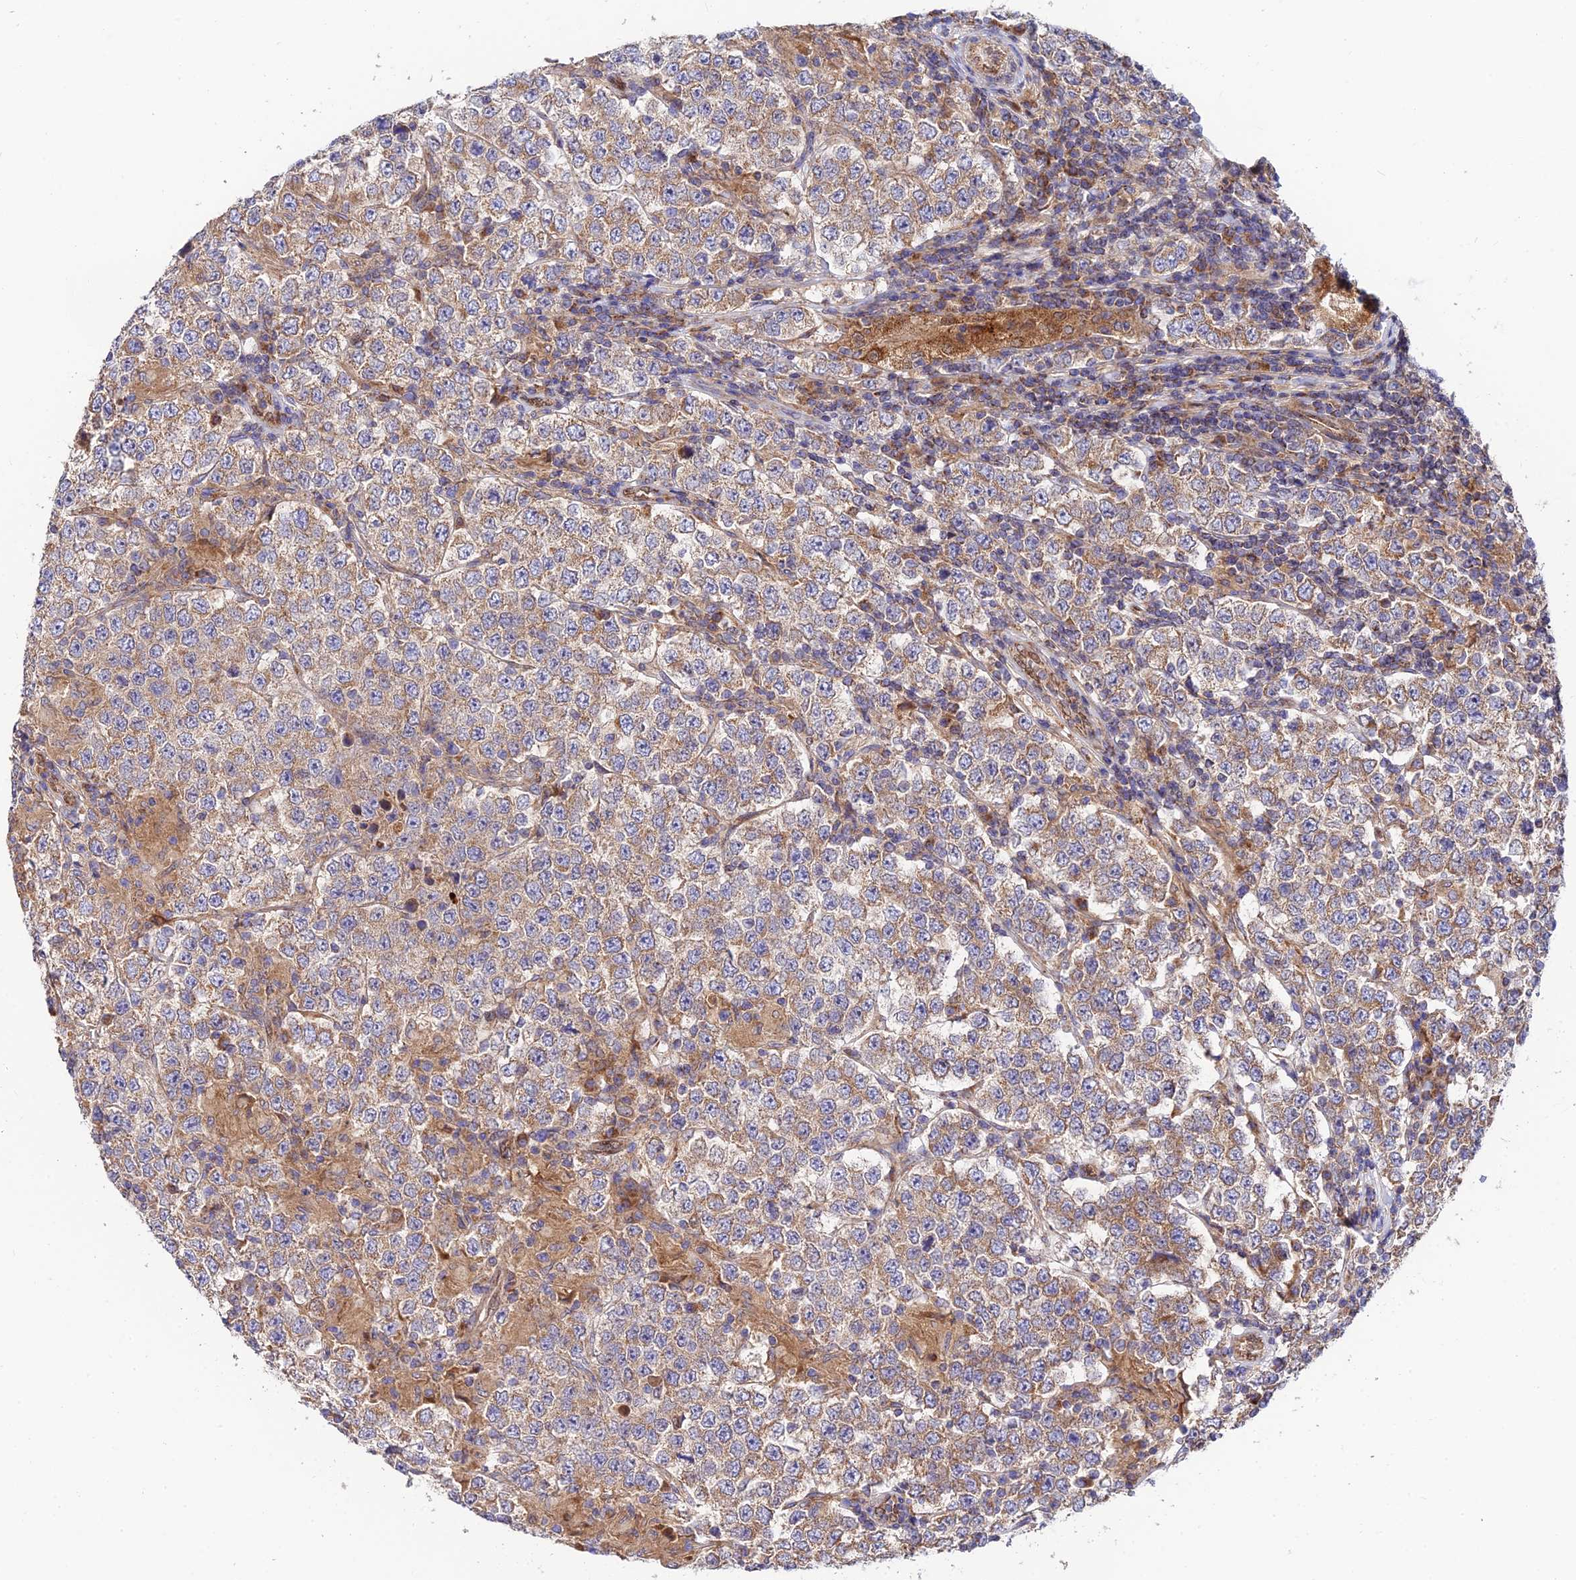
{"staining": {"intensity": "weak", "quantity": ">75%", "location": "cytoplasmic/membranous"}, "tissue": "testis cancer", "cell_type": "Tumor cells", "image_type": "cancer", "snomed": [{"axis": "morphology", "description": "Normal tissue, NOS"}, {"axis": "morphology", "description": "Urothelial carcinoma, High grade"}, {"axis": "morphology", "description": "Seminoma, NOS"}, {"axis": "morphology", "description": "Carcinoma, Embryonal, NOS"}, {"axis": "topography", "description": "Urinary bladder"}, {"axis": "topography", "description": "Testis"}], "caption": "Immunohistochemistry (IHC) photomicrograph of neoplastic tissue: seminoma (testis) stained using IHC exhibits low levels of weak protein expression localized specifically in the cytoplasmic/membranous of tumor cells, appearing as a cytoplasmic/membranous brown color.", "gene": "PODNL1", "patient": {"sex": "male", "age": 41}}